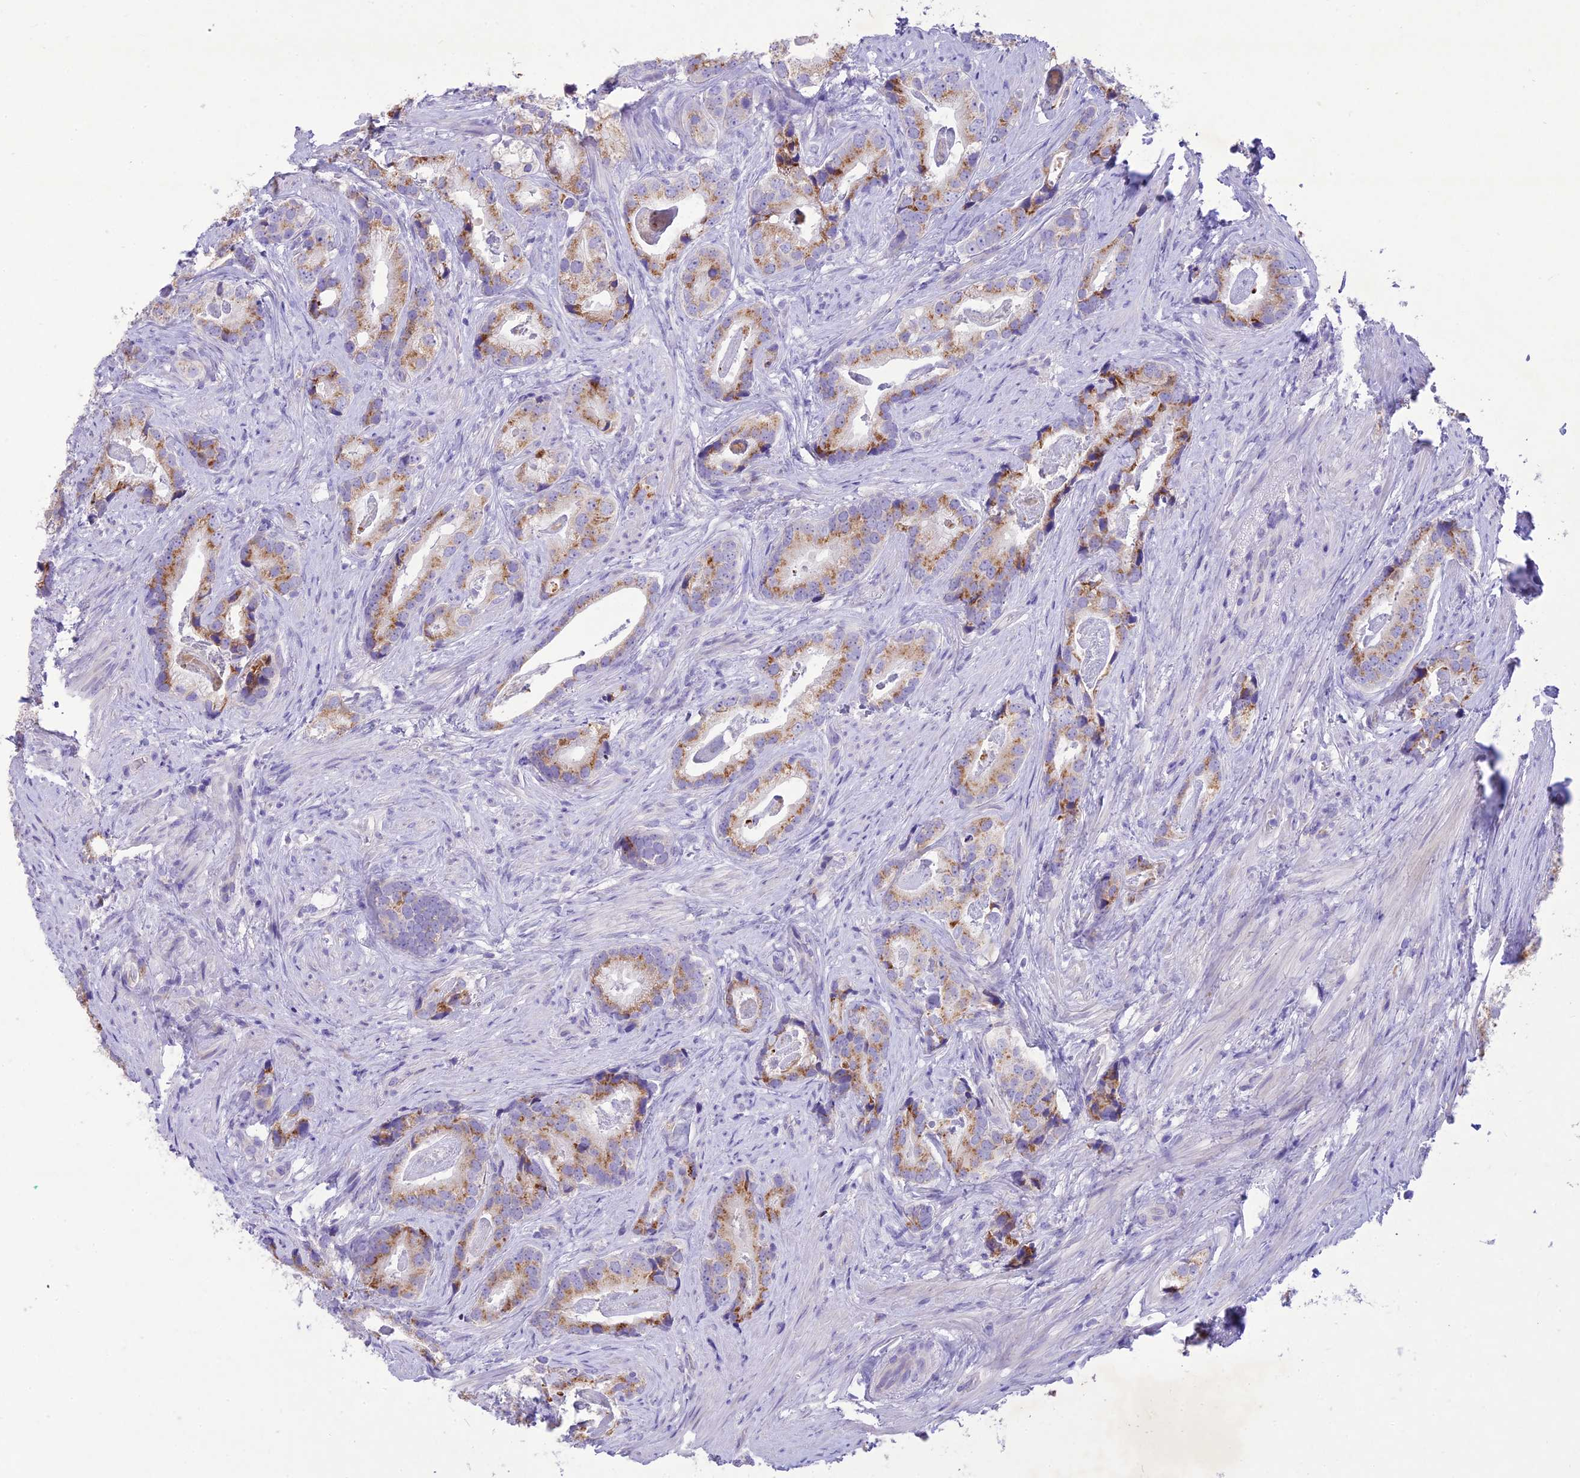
{"staining": {"intensity": "moderate", "quantity": ">75%", "location": "cytoplasmic/membranous"}, "tissue": "prostate cancer", "cell_type": "Tumor cells", "image_type": "cancer", "snomed": [{"axis": "morphology", "description": "Adenocarcinoma, Low grade"}, {"axis": "topography", "description": "Prostate"}], "caption": "Adenocarcinoma (low-grade) (prostate) stained with DAB (3,3'-diaminobenzidine) immunohistochemistry demonstrates medium levels of moderate cytoplasmic/membranous positivity in about >75% of tumor cells.", "gene": "SLC13A5", "patient": {"sex": "male", "age": 71}}